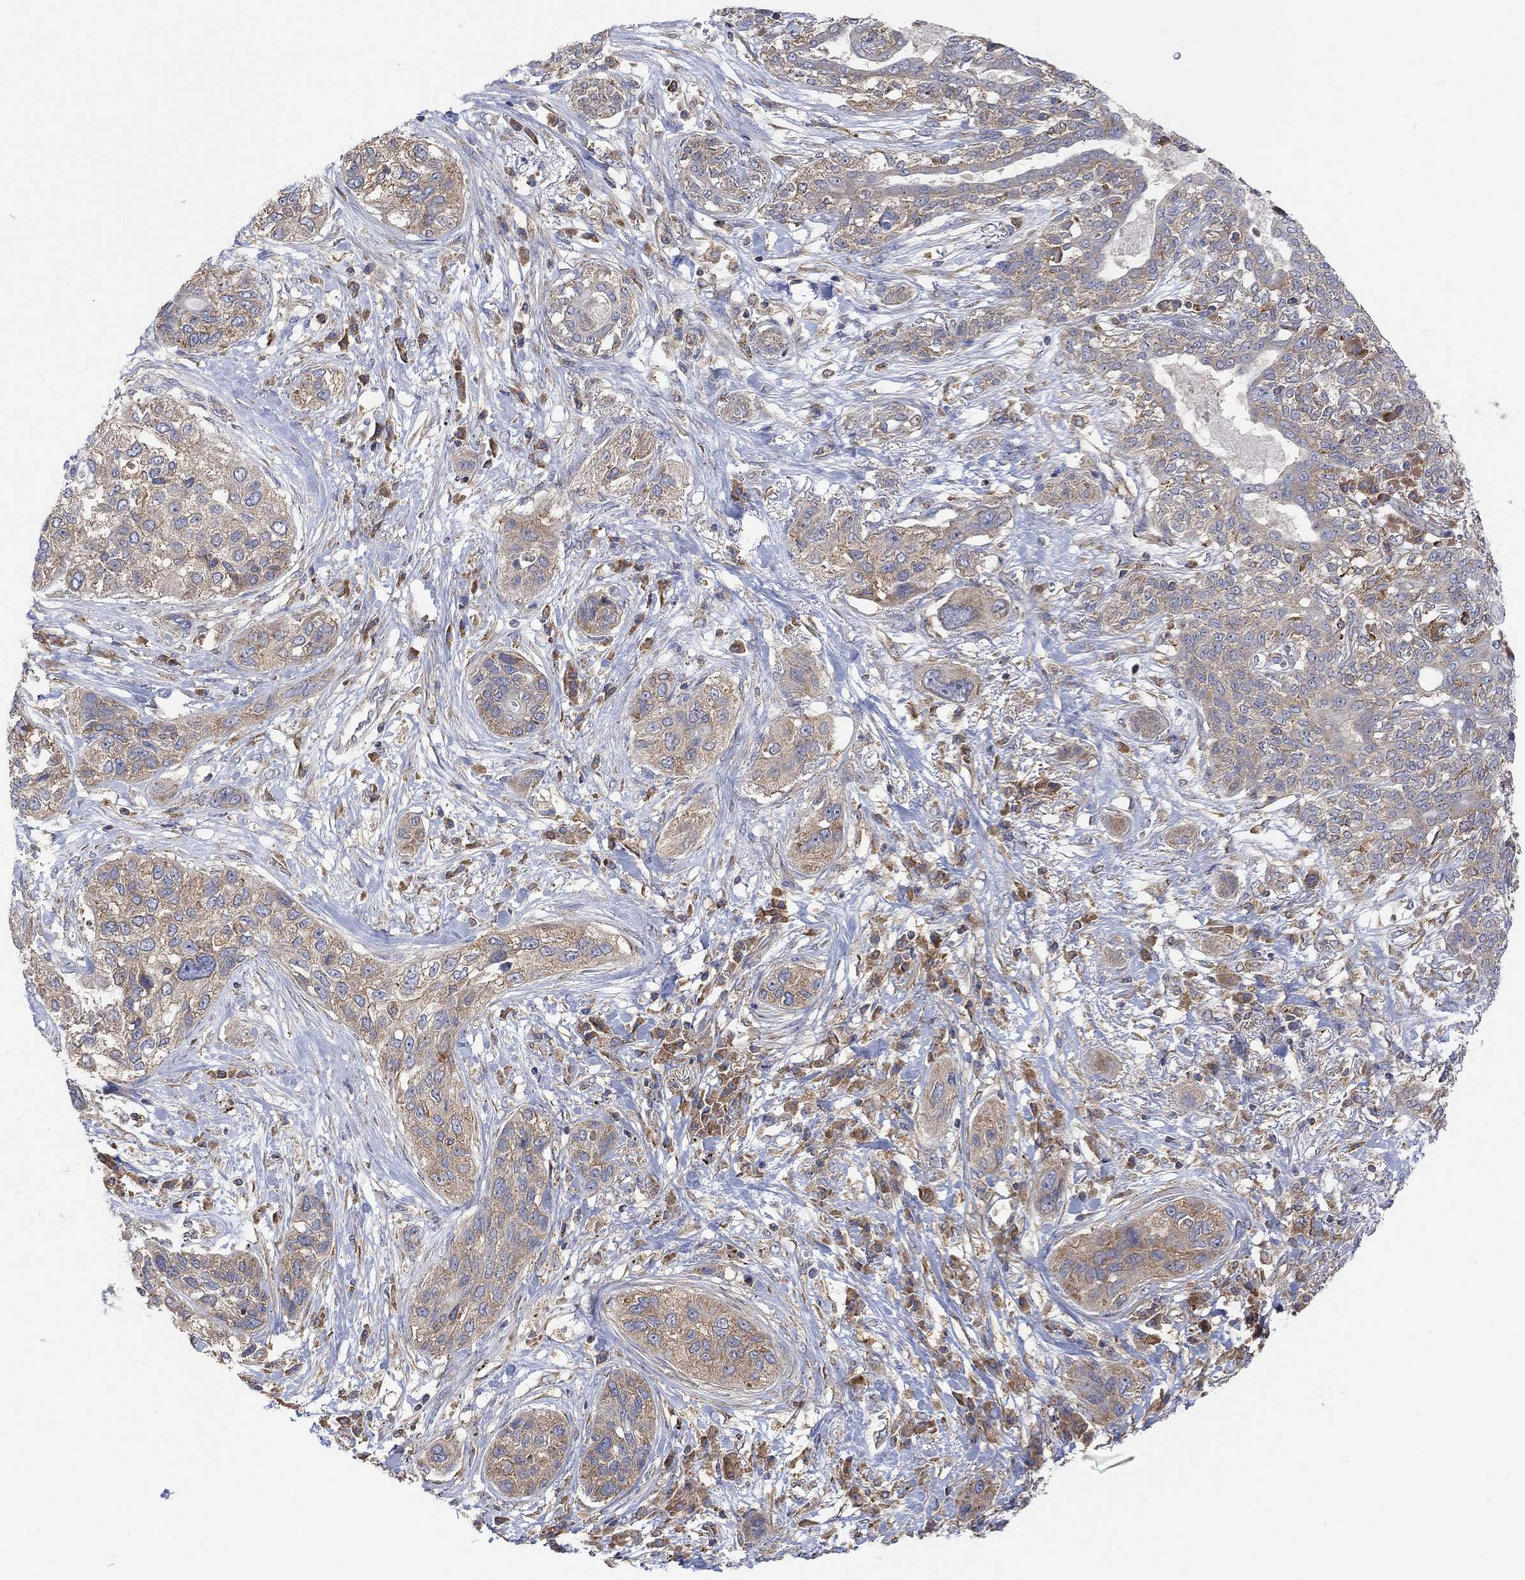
{"staining": {"intensity": "weak", "quantity": ">75%", "location": "cytoplasmic/membranous"}, "tissue": "lung cancer", "cell_type": "Tumor cells", "image_type": "cancer", "snomed": [{"axis": "morphology", "description": "Squamous cell carcinoma, NOS"}, {"axis": "topography", "description": "Lung"}], "caption": "Squamous cell carcinoma (lung) tissue displays weak cytoplasmic/membranous expression in approximately >75% of tumor cells, visualized by immunohistochemistry.", "gene": "BLOC1S3", "patient": {"sex": "female", "age": 70}}